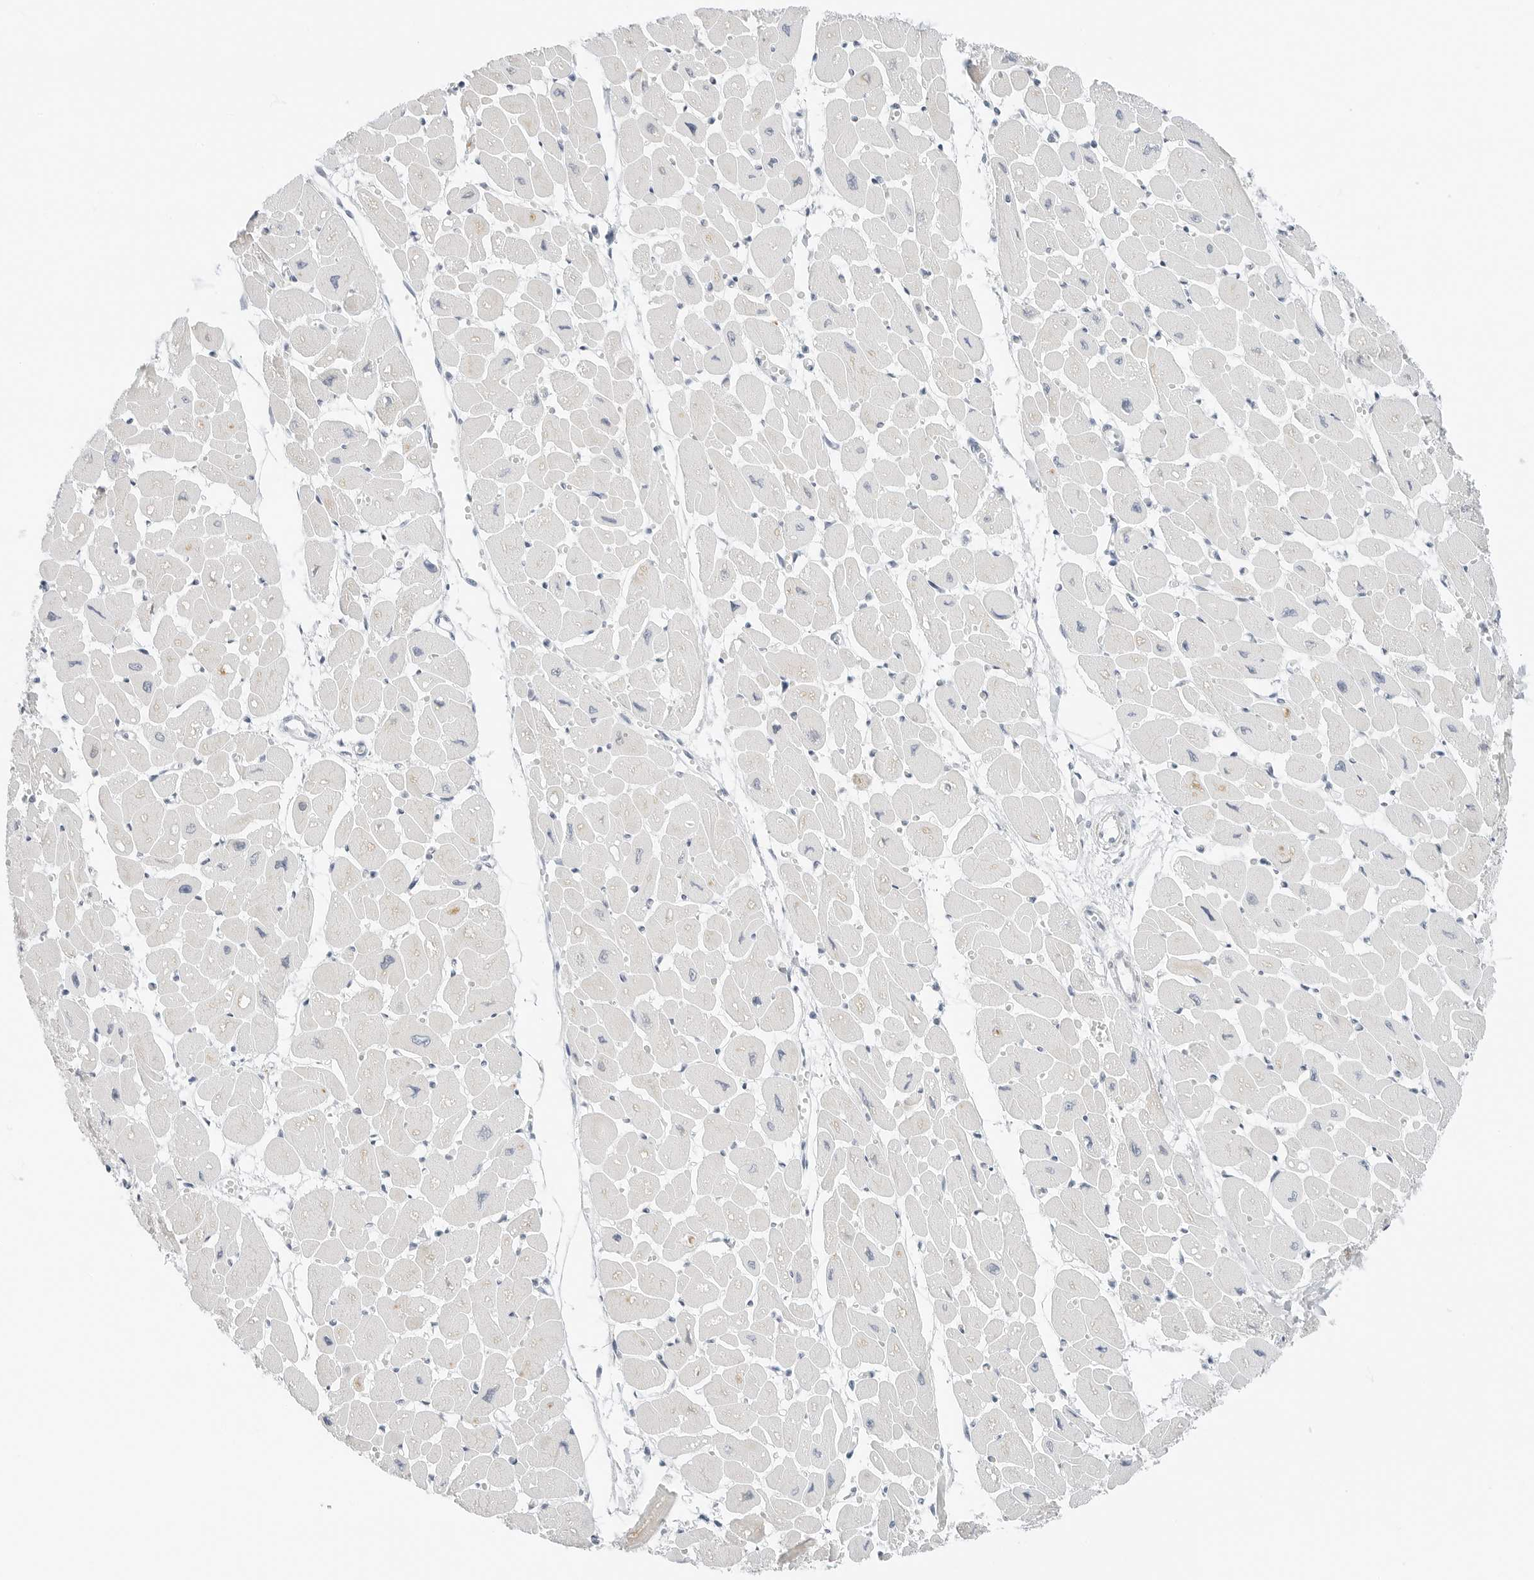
{"staining": {"intensity": "weak", "quantity": "<25%", "location": "cytoplasmic/membranous"}, "tissue": "heart muscle", "cell_type": "Cardiomyocytes", "image_type": "normal", "snomed": [{"axis": "morphology", "description": "Normal tissue, NOS"}, {"axis": "topography", "description": "Heart"}], "caption": "The IHC histopathology image has no significant expression in cardiomyocytes of heart muscle.", "gene": "CCSAP", "patient": {"sex": "female", "age": 54}}